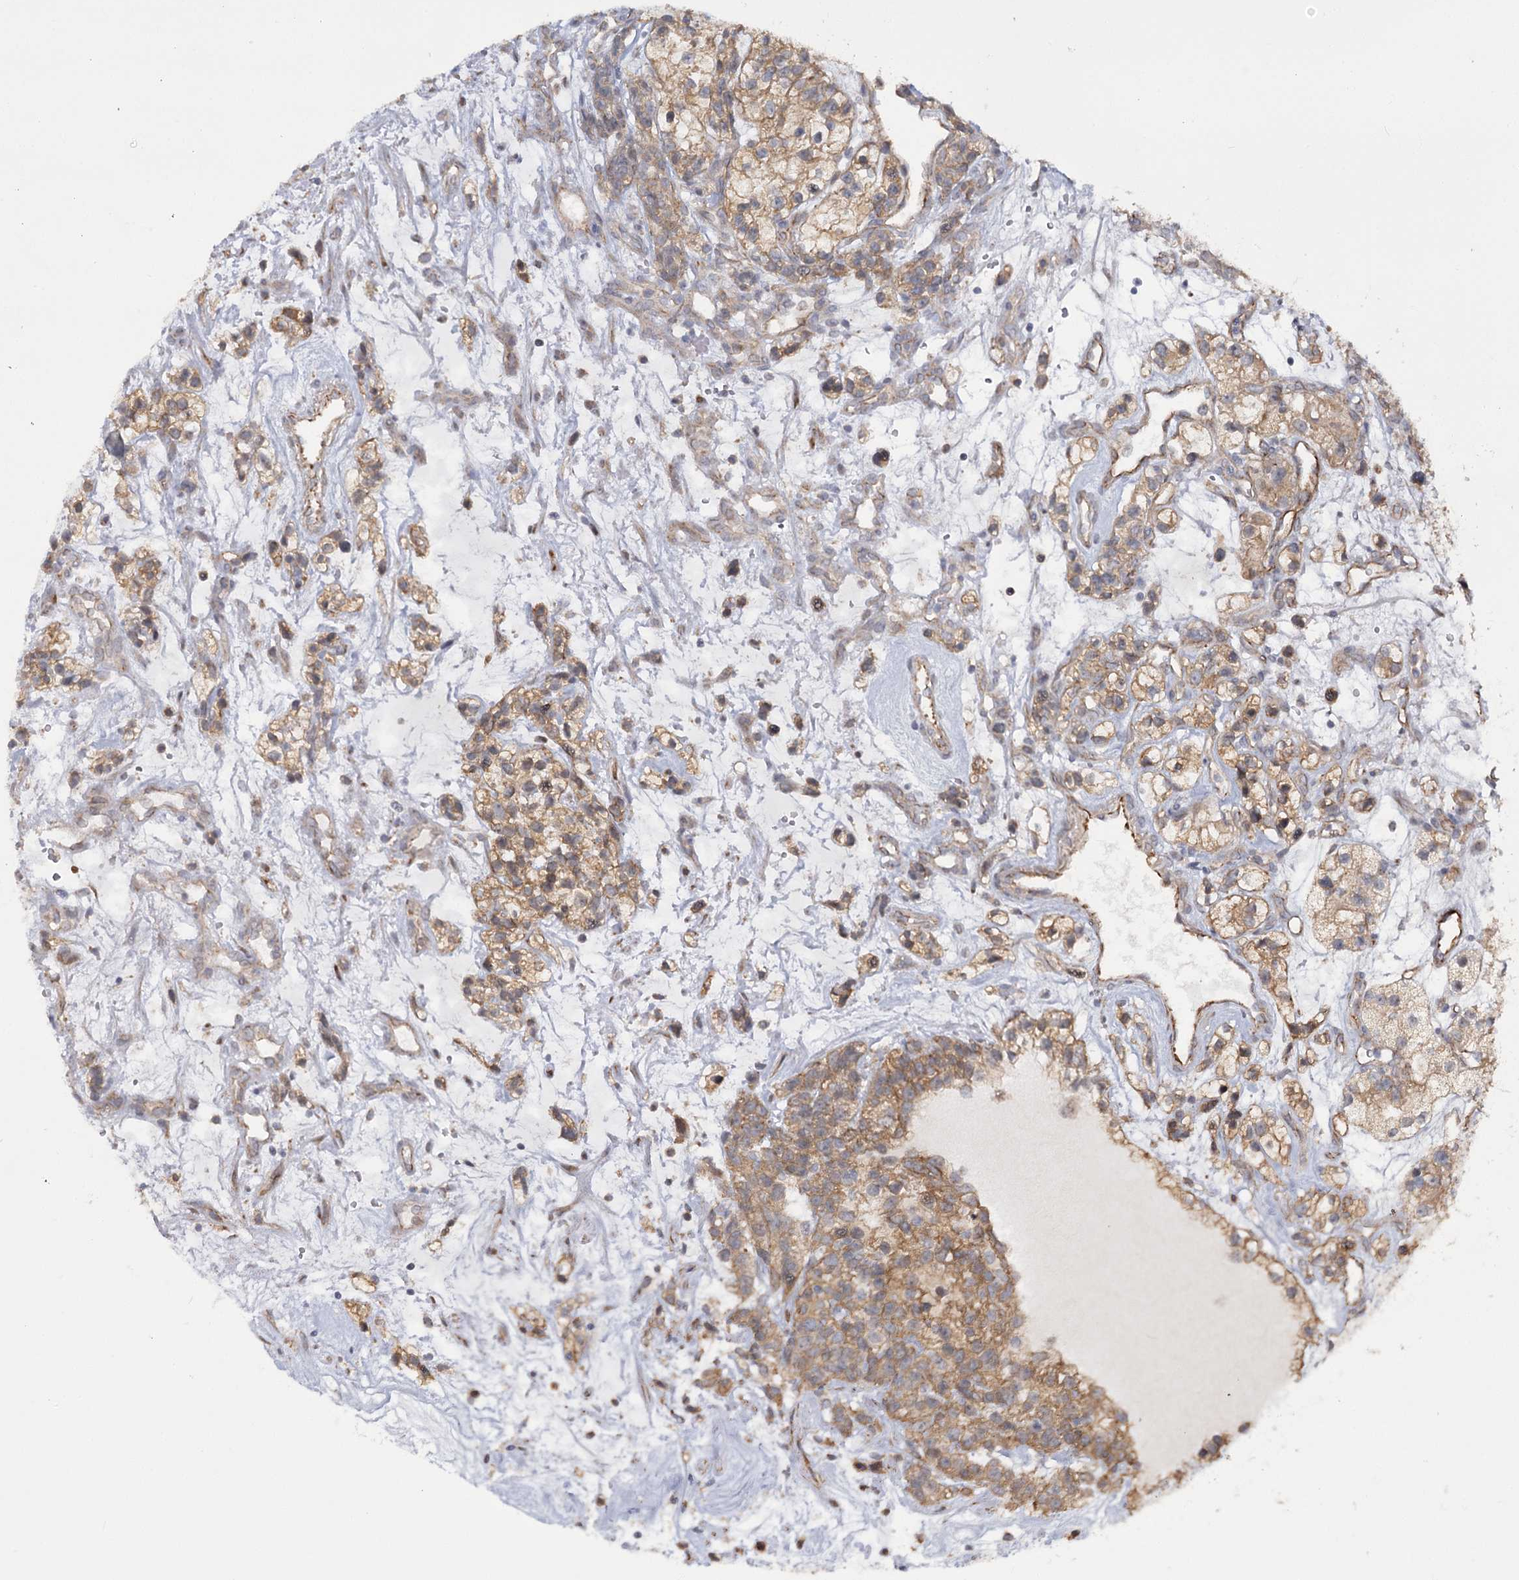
{"staining": {"intensity": "moderate", "quantity": ">75%", "location": "cytoplasmic/membranous"}, "tissue": "renal cancer", "cell_type": "Tumor cells", "image_type": "cancer", "snomed": [{"axis": "morphology", "description": "Adenocarcinoma, NOS"}, {"axis": "topography", "description": "Kidney"}], "caption": "Immunohistochemical staining of adenocarcinoma (renal) demonstrates medium levels of moderate cytoplasmic/membranous protein staining in approximately >75% of tumor cells.", "gene": "TBC1D9B", "patient": {"sex": "female", "age": 57}}